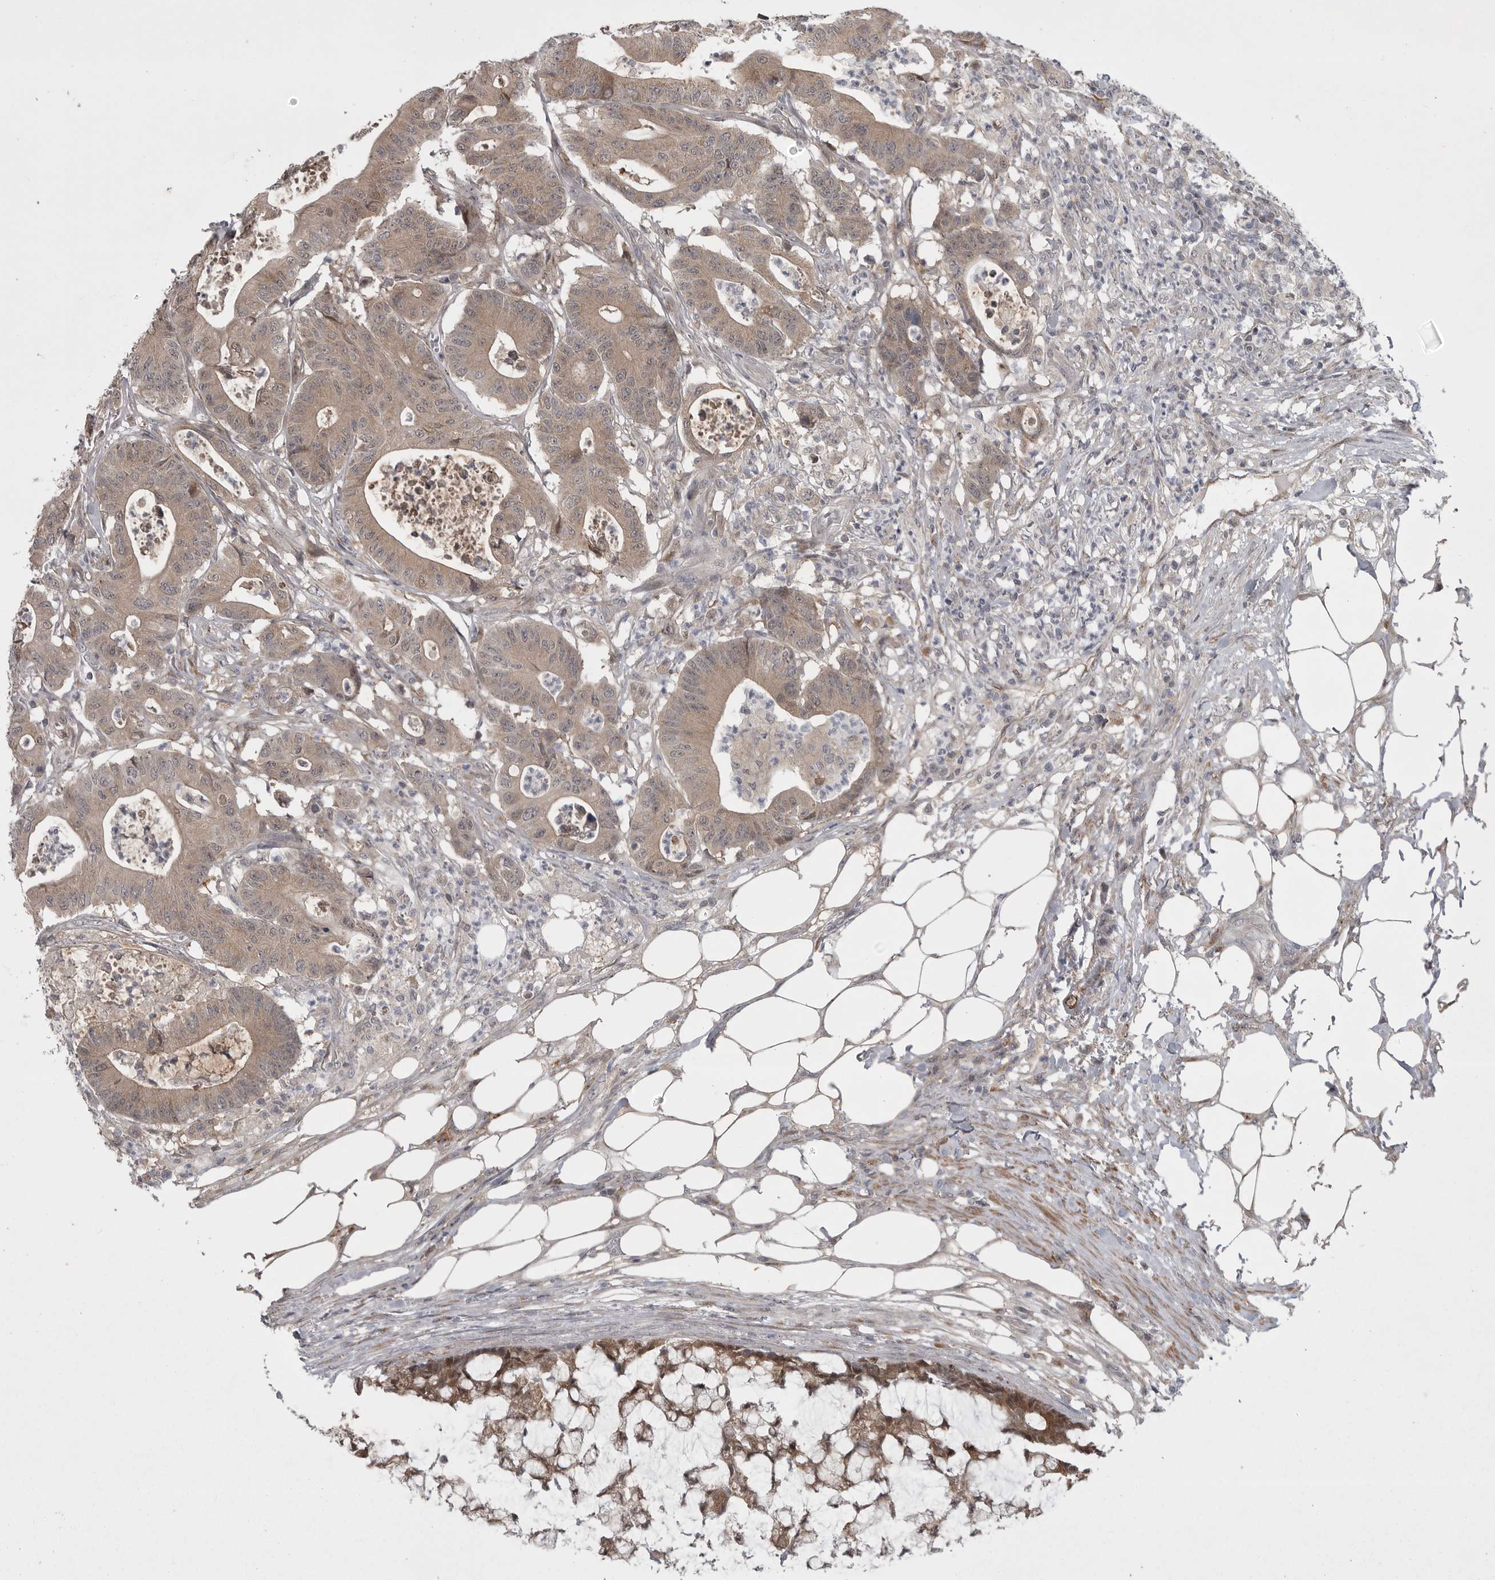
{"staining": {"intensity": "weak", "quantity": ">75%", "location": "cytoplasmic/membranous"}, "tissue": "colorectal cancer", "cell_type": "Tumor cells", "image_type": "cancer", "snomed": [{"axis": "morphology", "description": "Adenocarcinoma, NOS"}, {"axis": "topography", "description": "Colon"}], "caption": "A high-resolution micrograph shows immunohistochemistry staining of colorectal cancer, which displays weak cytoplasmic/membranous staining in about >75% of tumor cells. The staining is performed using DAB brown chromogen to label protein expression. The nuclei are counter-stained blue using hematoxylin.", "gene": "PPP1R9A", "patient": {"sex": "female", "age": 84}}